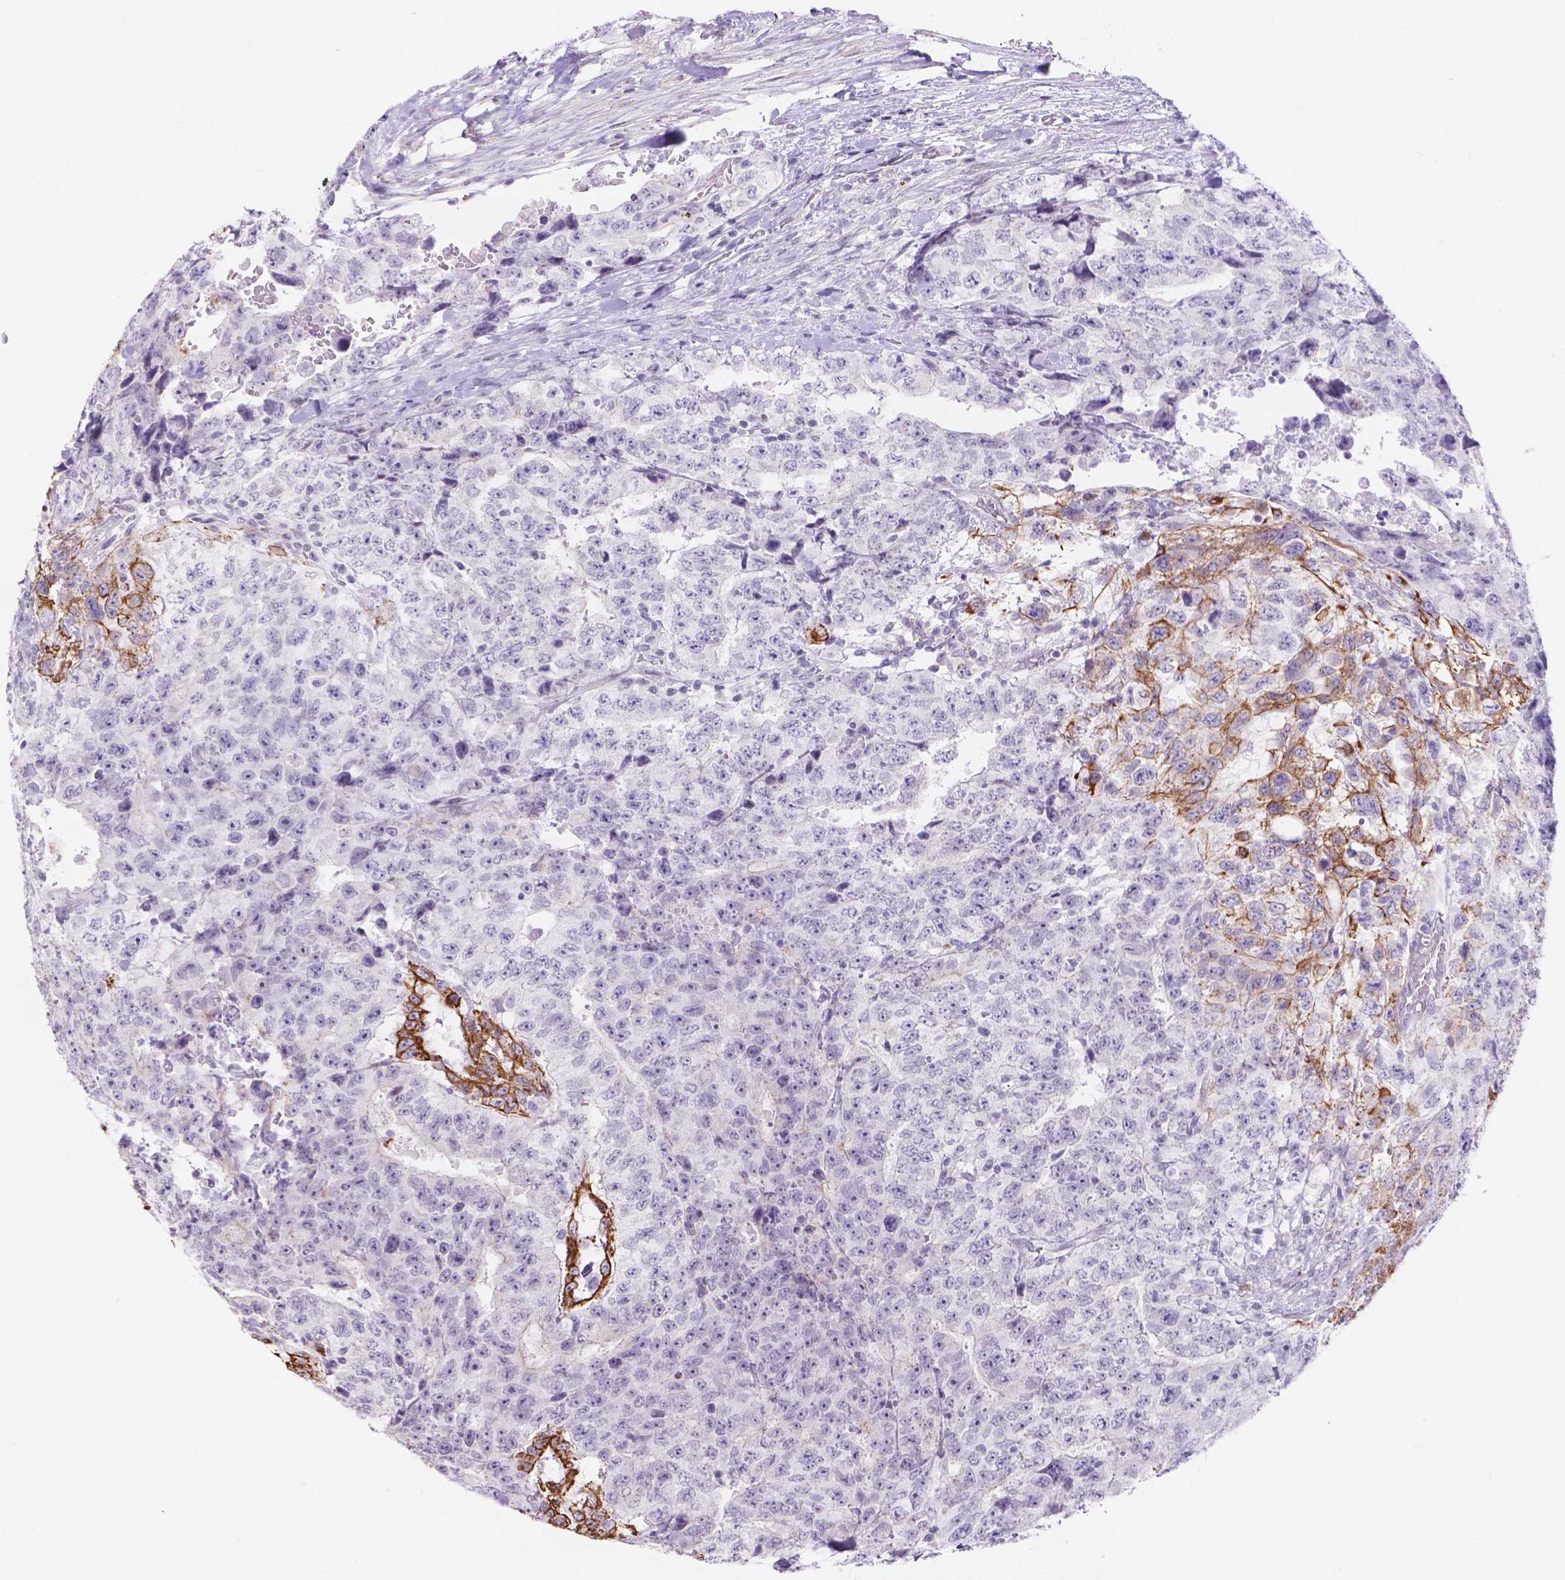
{"staining": {"intensity": "strong", "quantity": "<25%", "location": "cytoplasmic/membranous"}, "tissue": "testis cancer", "cell_type": "Tumor cells", "image_type": "cancer", "snomed": [{"axis": "morphology", "description": "Carcinoma, Embryonal, NOS"}, {"axis": "topography", "description": "Testis"}], "caption": "IHC (DAB (3,3'-diaminobenzidine)) staining of human testis cancer displays strong cytoplasmic/membranous protein expression in approximately <25% of tumor cells.", "gene": "DMWD", "patient": {"sex": "male", "age": 24}}